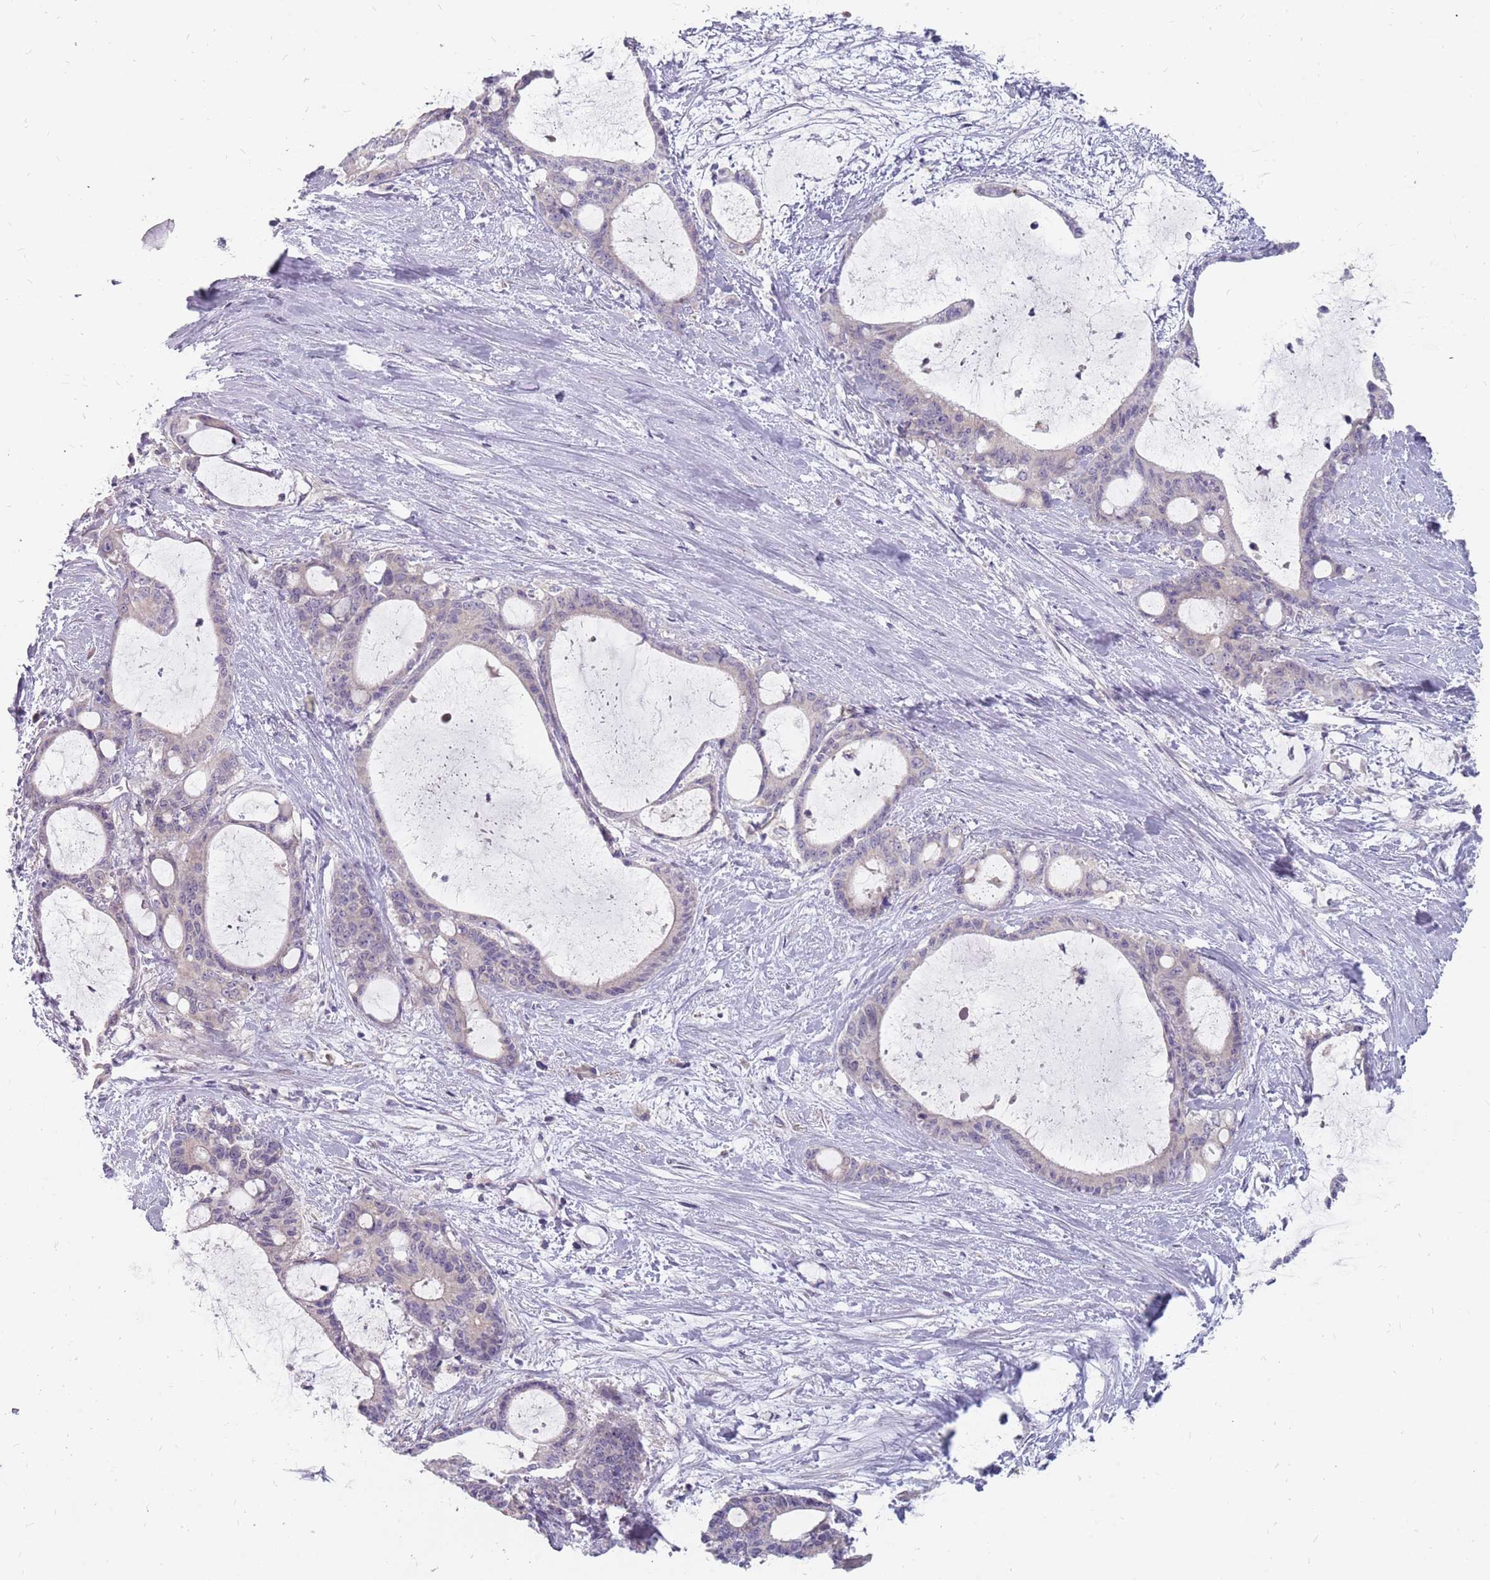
{"staining": {"intensity": "negative", "quantity": "none", "location": "none"}, "tissue": "liver cancer", "cell_type": "Tumor cells", "image_type": "cancer", "snomed": [{"axis": "morphology", "description": "Normal tissue, NOS"}, {"axis": "morphology", "description": "Cholangiocarcinoma"}, {"axis": "topography", "description": "Liver"}, {"axis": "topography", "description": "Peripheral nerve tissue"}], "caption": "Tumor cells show no significant protein positivity in cholangiocarcinoma (liver).", "gene": "CMTR2", "patient": {"sex": "female", "age": 73}}